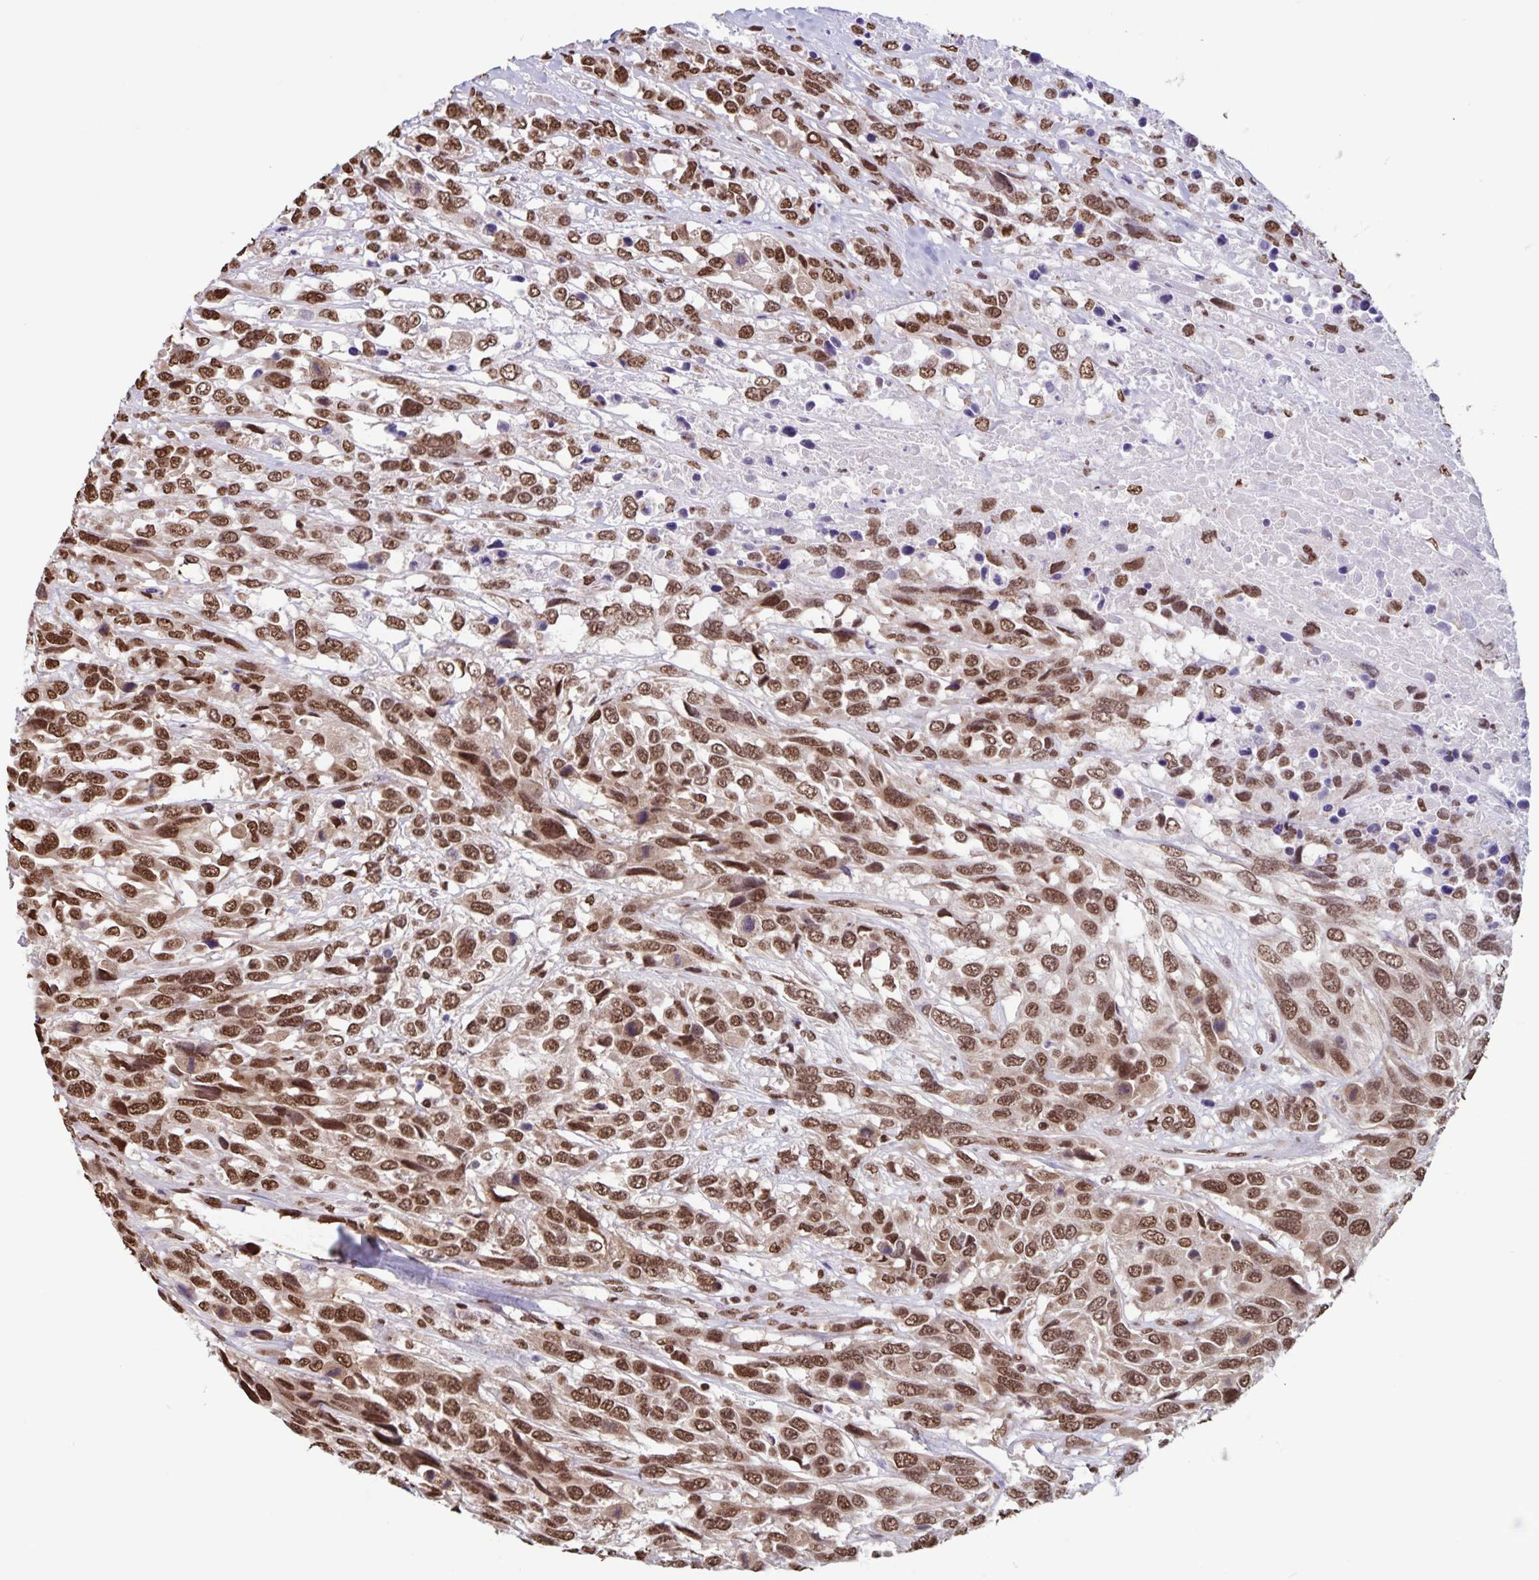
{"staining": {"intensity": "strong", "quantity": ">75%", "location": "nuclear"}, "tissue": "urothelial cancer", "cell_type": "Tumor cells", "image_type": "cancer", "snomed": [{"axis": "morphology", "description": "Urothelial carcinoma, High grade"}, {"axis": "topography", "description": "Urinary bladder"}], "caption": "A high-resolution histopathology image shows immunohistochemistry (IHC) staining of urothelial carcinoma (high-grade), which exhibits strong nuclear positivity in about >75% of tumor cells.", "gene": "DUT", "patient": {"sex": "female", "age": 70}}